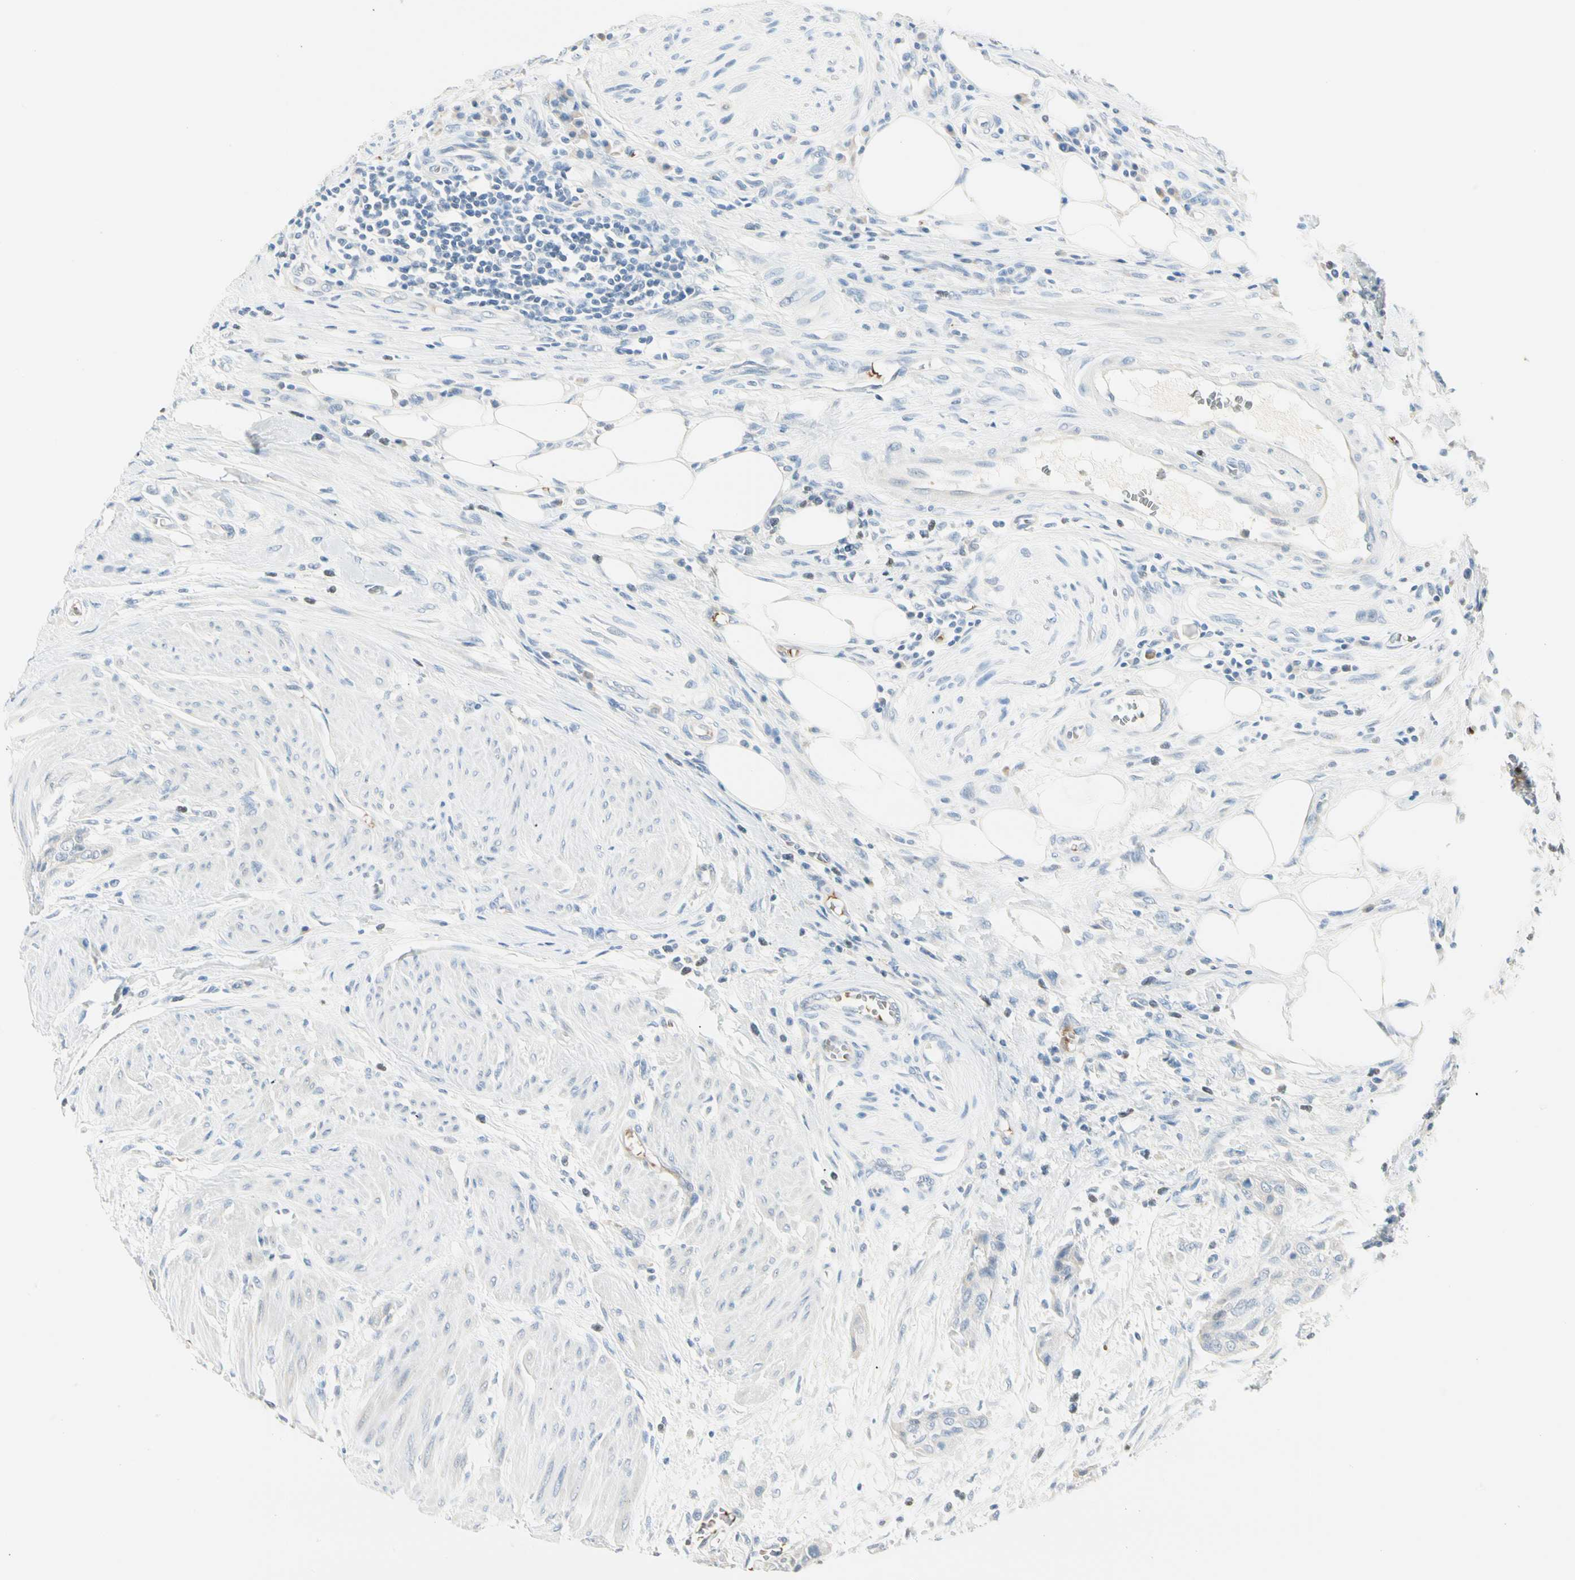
{"staining": {"intensity": "negative", "quantity": "none", "location": "none"}, "tissue": "urothelial cancer", "cell_type": "Tumor cells", "image_type": "cancer", "snomed": [{"axis": "morphology", "description": "Urothelial carcinoma, High grade"}, {"axis": "topography", "description": "Urinary bladder"}], "caption": "Tumor cells show no significant positivity in urothelial cancer. (IHC, brightfield microscopy, high magnification).", "gene": "CA1", "patient": {"sex": "male", "age": 35}}